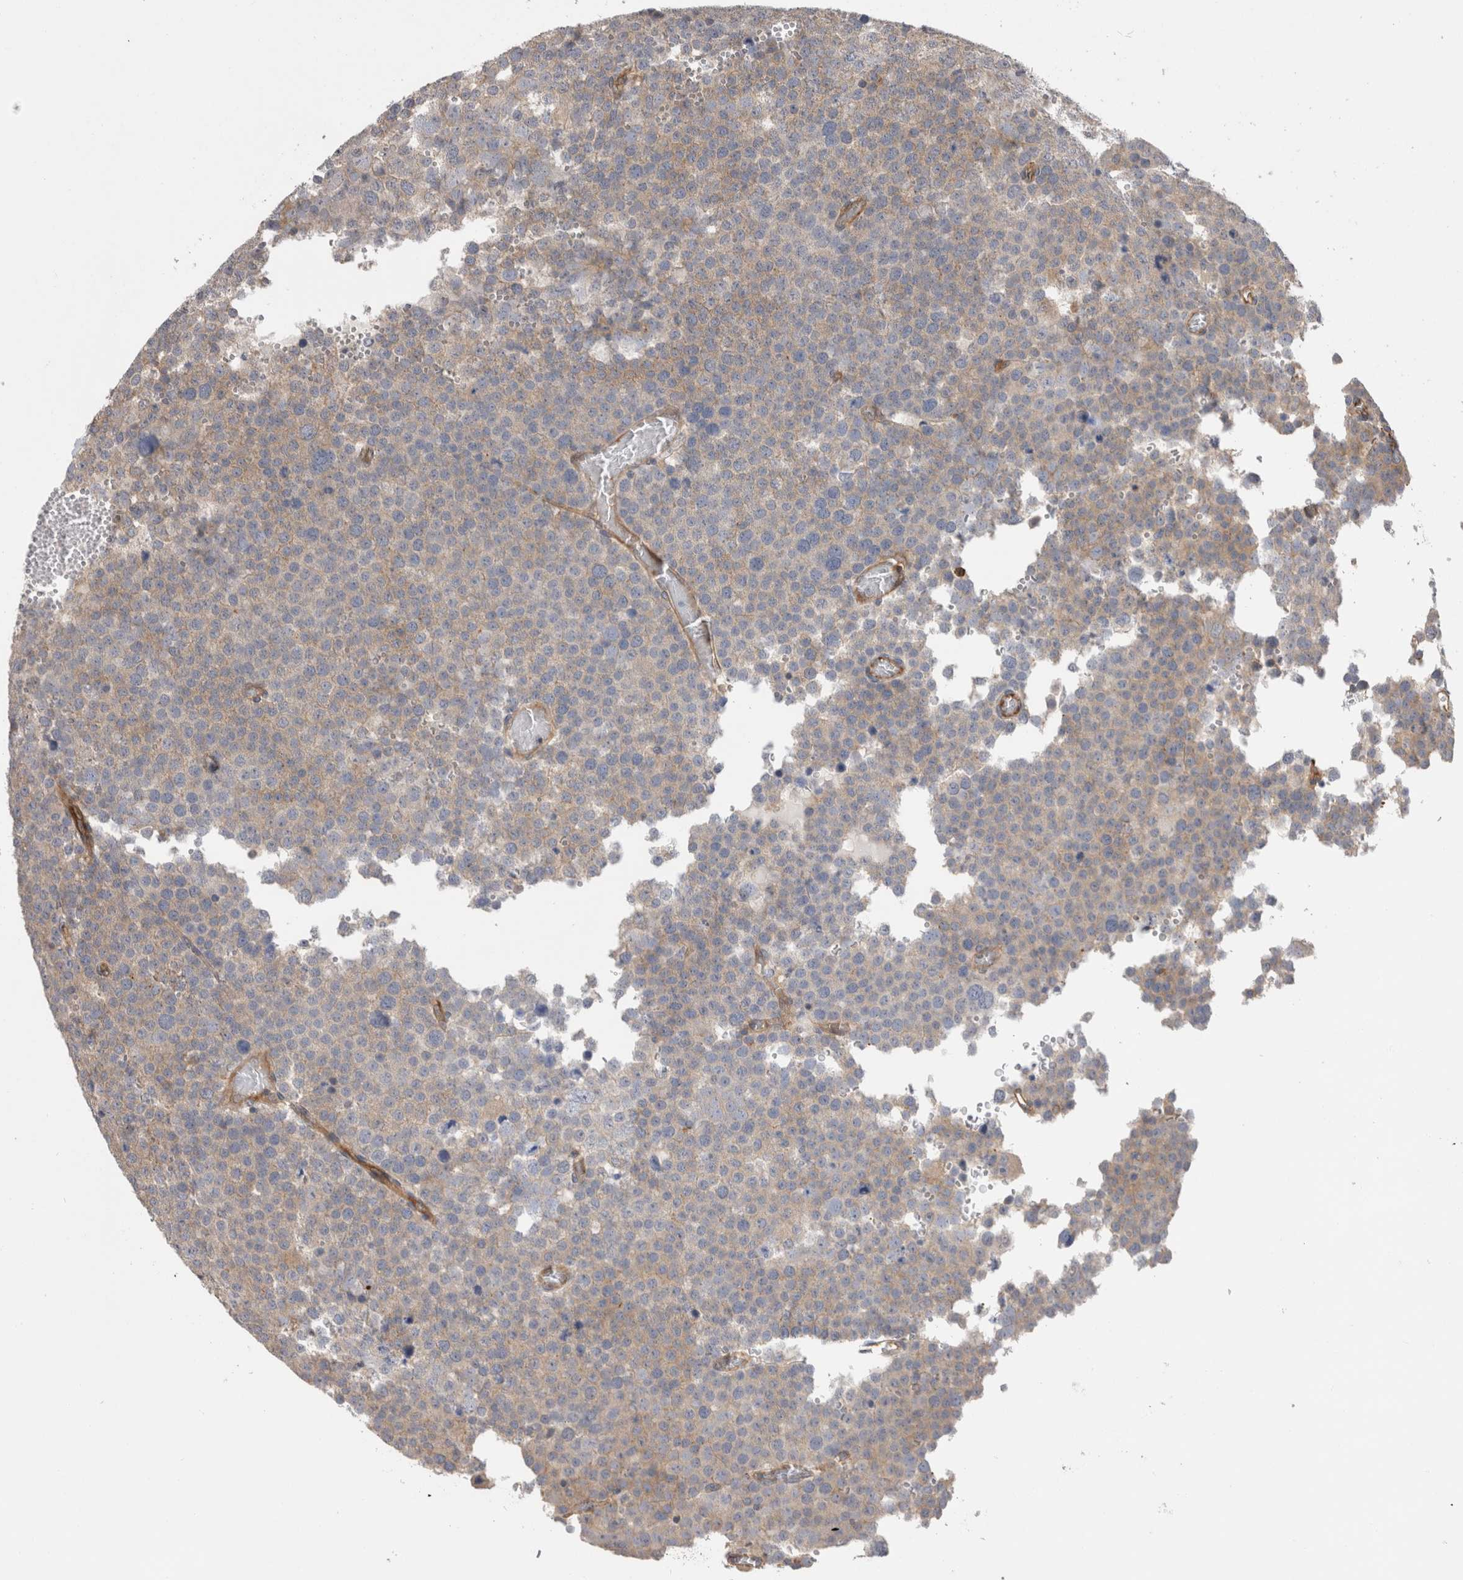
{"staining": {"intensity": "weak", "quantity": ">75%", "location": "cytoplasmic/membranous"}, "tissue": "testis cancer", "cell_type": "Tumor cells", "image_type": "cancer", "snomed": [{"axis": "morphology", "description": "Seminoma, NOS"}, {"axis": "topography", "description": "Testis"}], "caption": "Testis cancer stained with immunohistochemistry (IHC) demonstrates weak cytoplasmic/membranous expression in about >75% of tumor cells. Nuclei are stained in blue.", "gene": "BNIP2", "patient": {"sex": "male", "age": 71}}